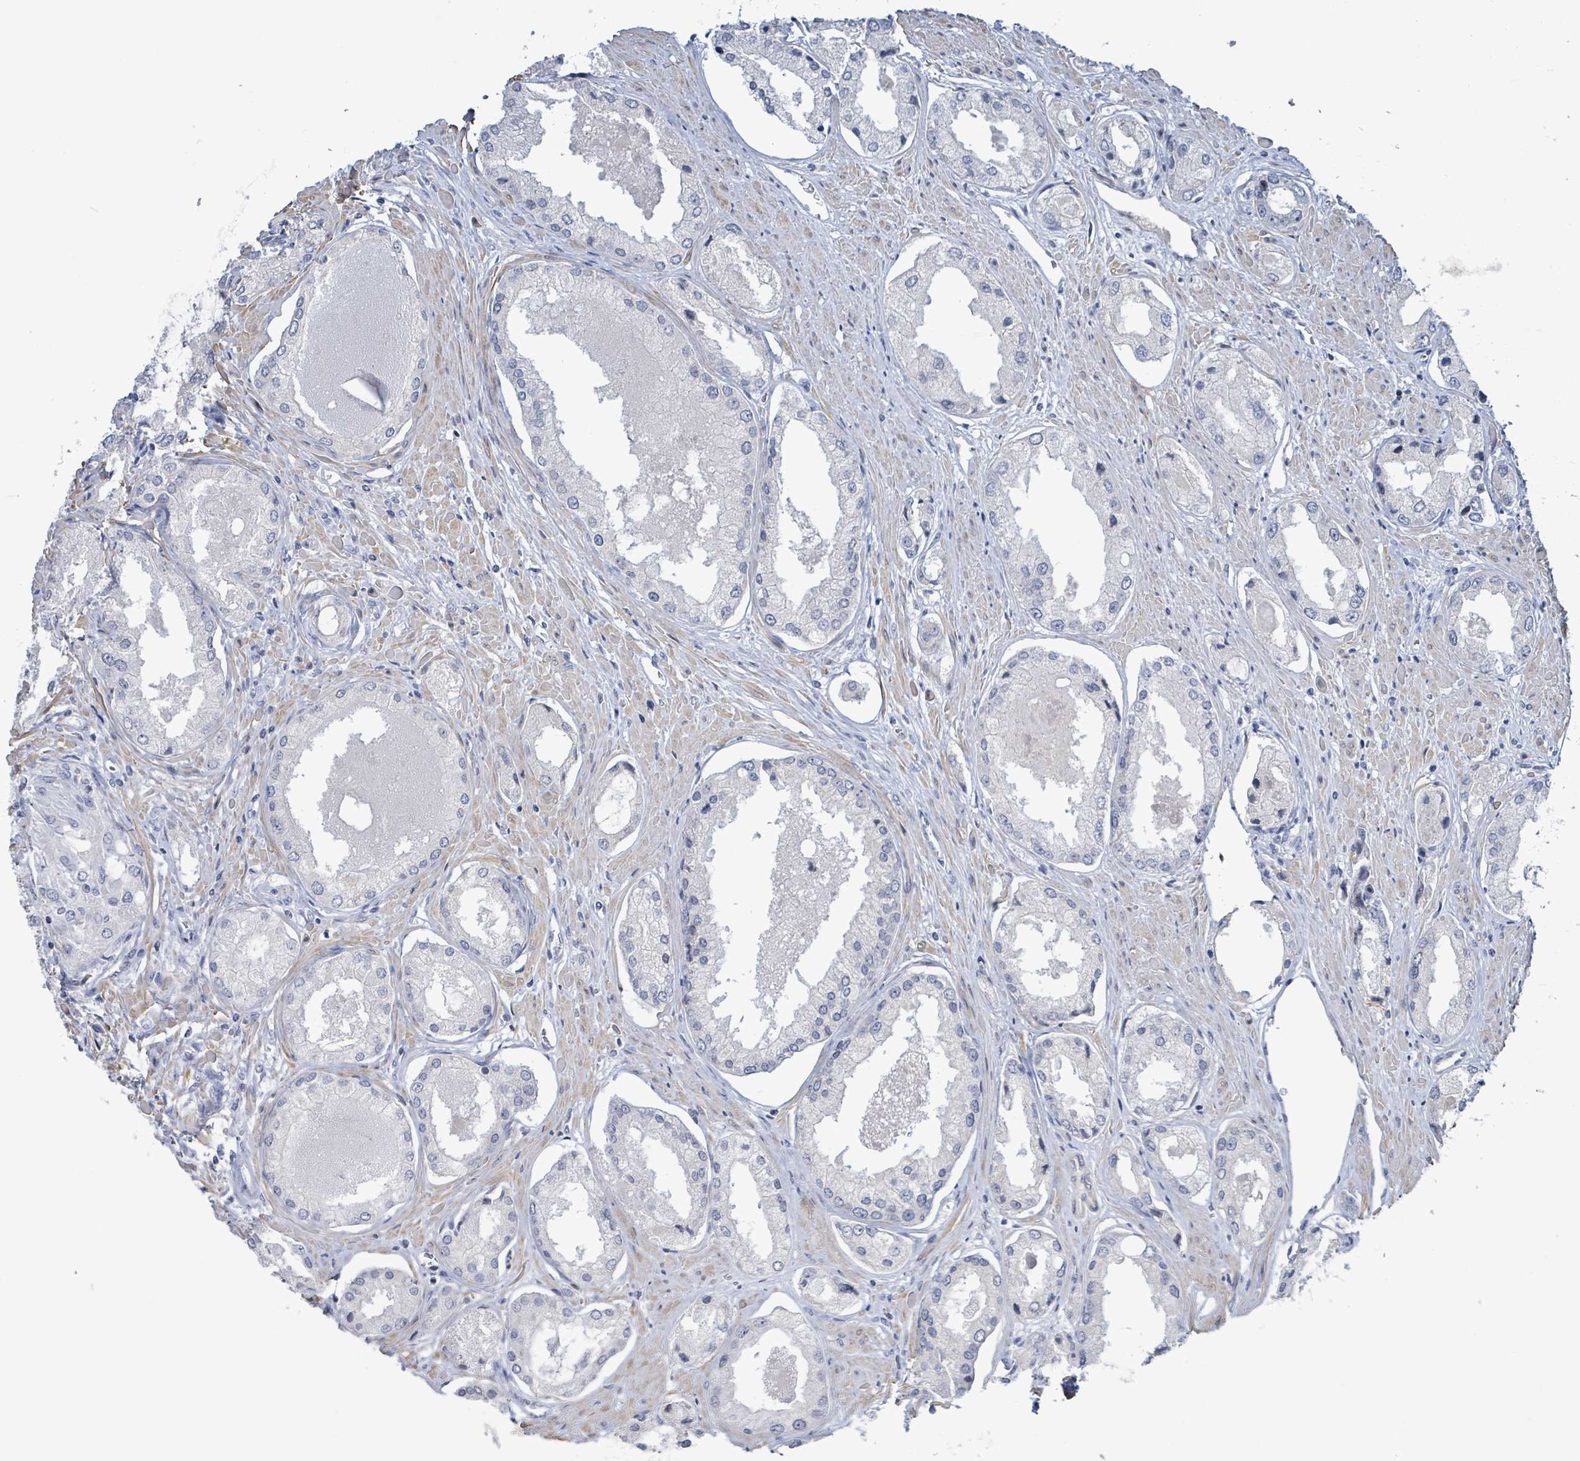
{"staining": {"intensity": "negative", "quantity": "none", "location": "none"}, "tissue": "prostate cancer", "cell_type": "Tumor cells", "image_type": "cancer", "snomed": [{"axis": "morphology", "description": "Adenocarcinoma, Low grade"}, {"axis": "topography", "description": "Prostate"}], "caption": "DAB immunohistochemical staining of prostate adenocarcinoma (low-grade) displays no significant staining in tumor cells. (Stains: DAB IHC with hematoxylin counter stain, Microscopy: brightfield microscopy at high magnification).", "gene": "NTN3", "patient": {"sex": "male", "age": 68}}